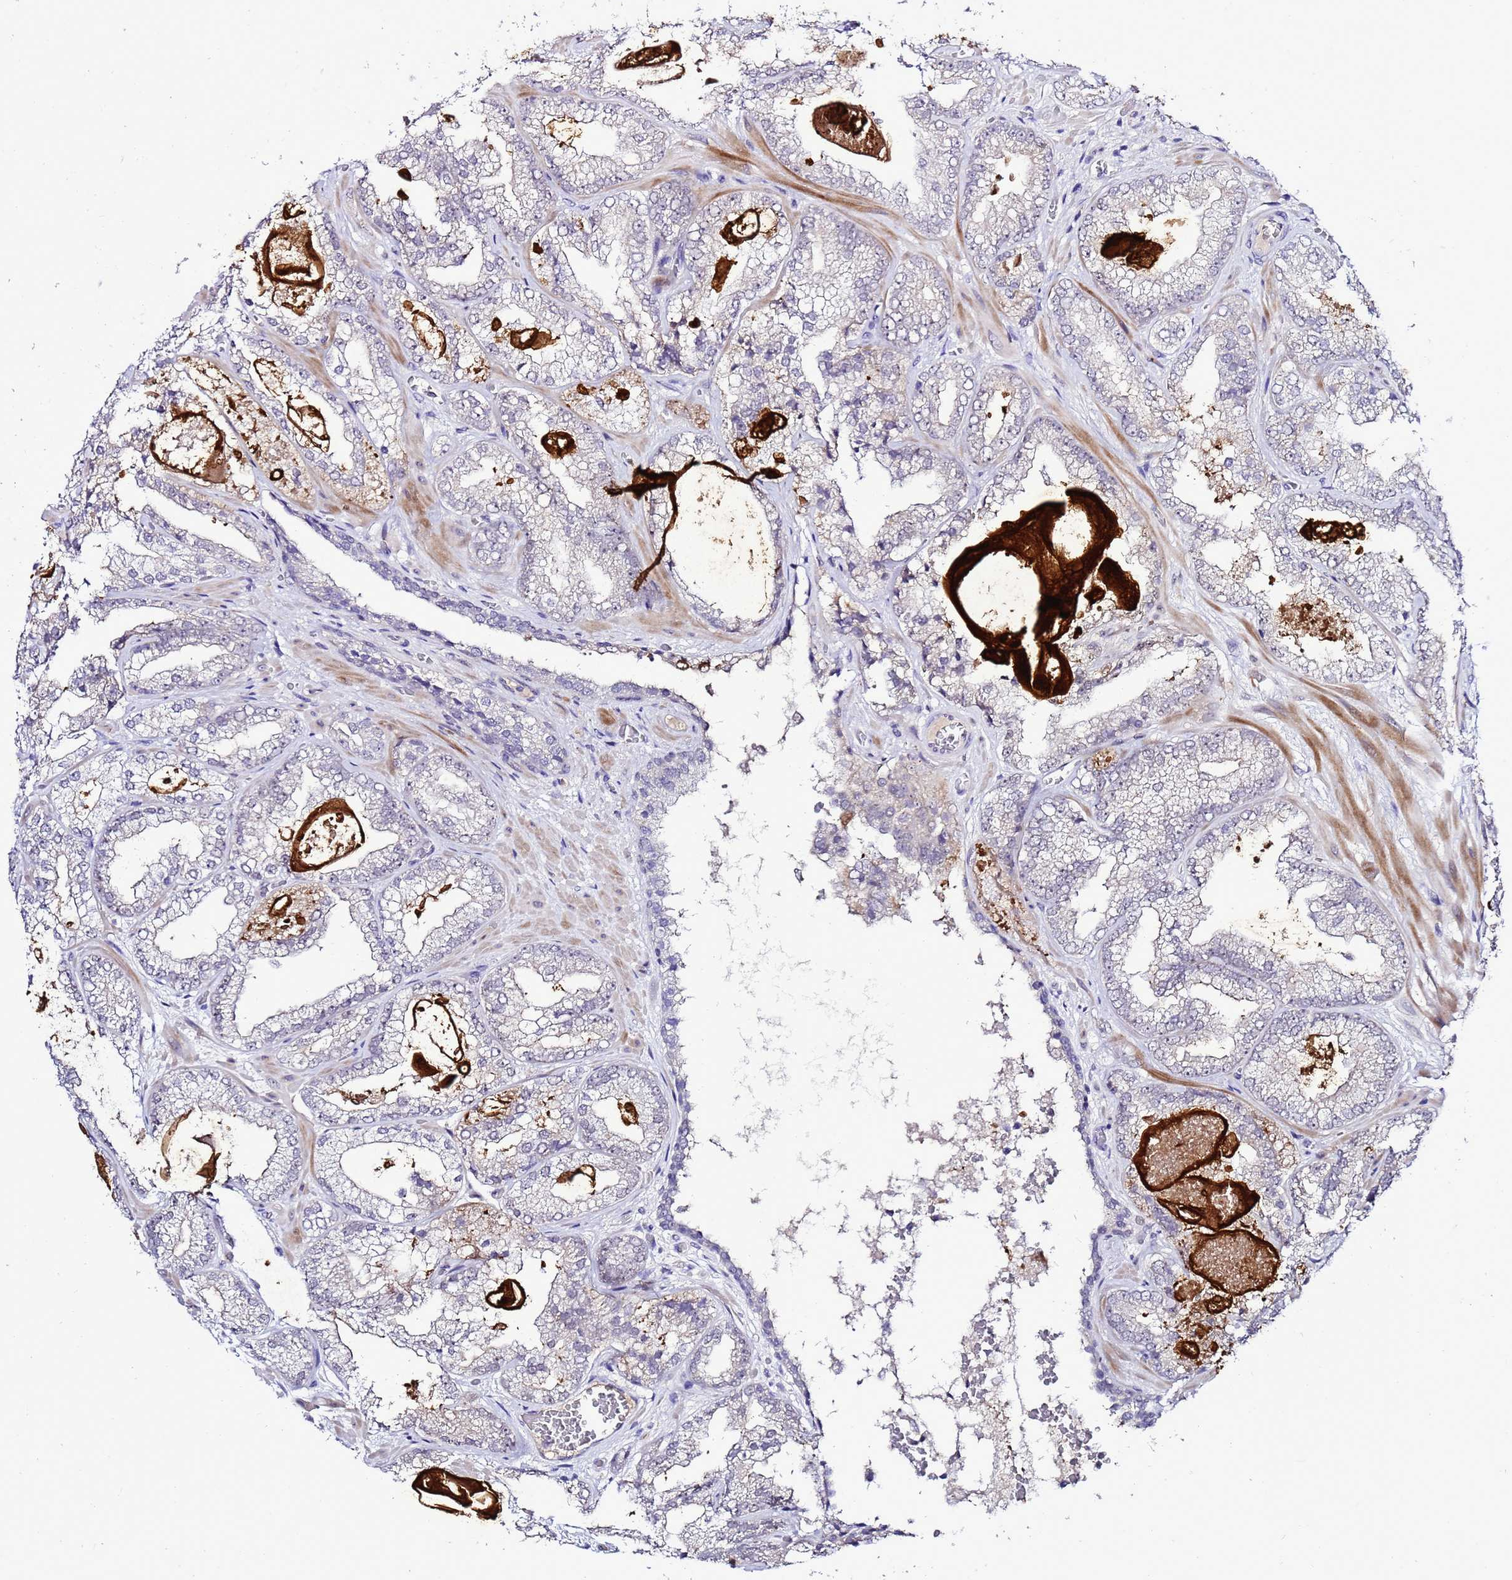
{"staining": {"intensity": "negative", "quantity": "none", "location": "none"}, "tissue": "prostate cancer", "cell_type": "Tumor cells", "image_type": "cancer", "snomed": [{"axis": "morphology", "description": "Adenocarcinoma, Low grade"}, {"axis": "topography", "description": "Prostate"}], "caption": "This is a image of IHC staining of prostate cancer, which shows no expression in tumor cells.", "gene": "C19orf47", "patient": {"sex": "male", "age": 57}}